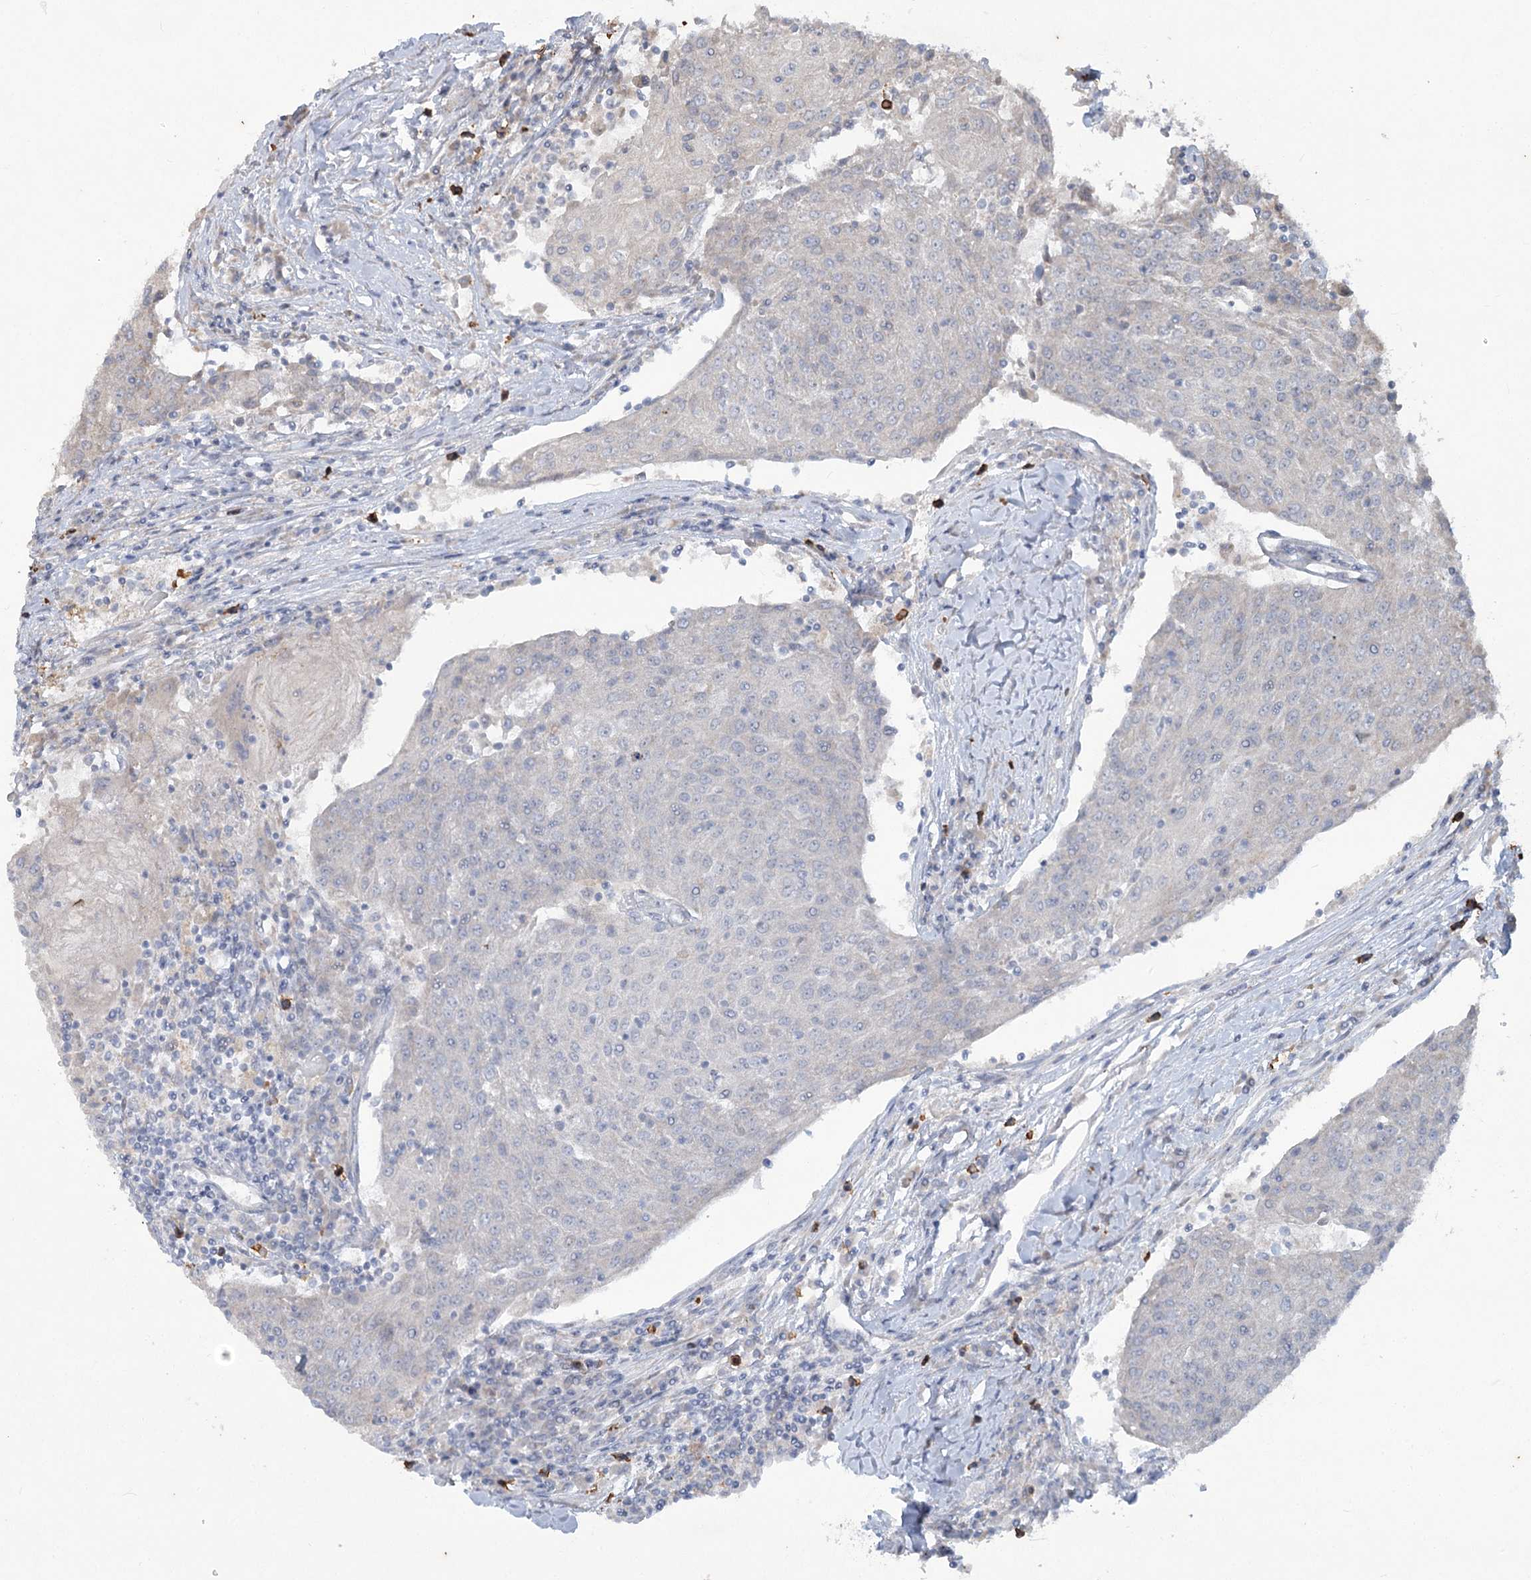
{"staining": {"intensity": "negative", "quantity": "none", "location": "none"}, "tissue": "urothelial cancer", "cell_type": "Tumor cells", "image_type": "cancer", "snomed": [{"axis": "morphology", "description": "Urothelial carcinoma, High grade"}, {"axis": "topography", "description": "Urinary bladder"}], "caption": "The histopathology image demonstrates no staining of tumor cells in urothelial cancer.", "gene": "PLA2G12A", "patient": {"sex": "female", "age": 85}}